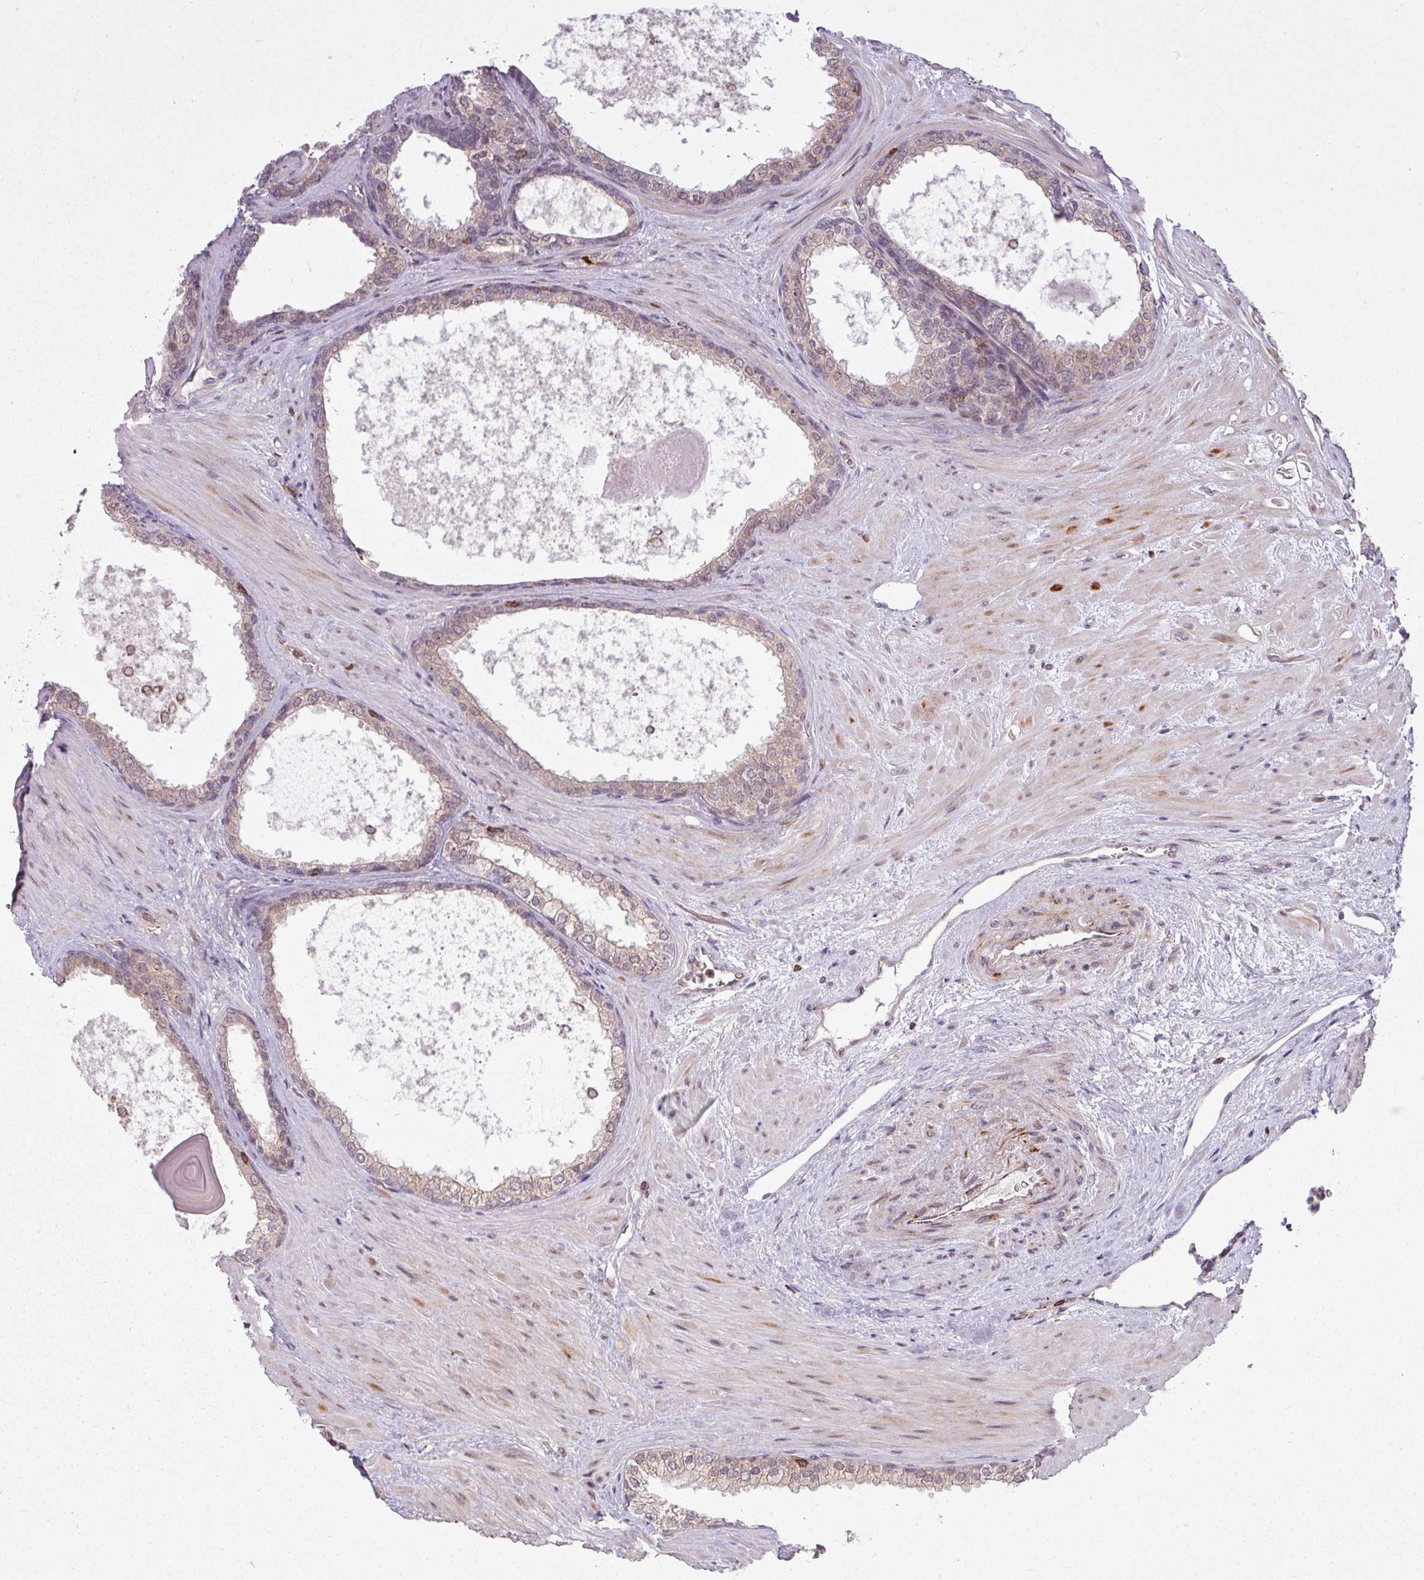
{"staining": {"intensity": "negative", "quantity": "none", "location": "none"}, "tissue": "prostate cancer", "cell_type": "Tumor cells", "image_type": "cancer", "snomed": [{"axis": "morphology", "description": "Adenocarcinoma, High grade"}, {"axis": "topography", "description": "Prostate"}], "caption": "High magnification brightfield microscopy of prostate adenocarcinoma (high-grade) stained with DAB (brown) and counterstained with hematoxylin (blue): tumor cells show no significant staining.", "gene": "ZC2HC1C", "patient": {"sex": "male", "age": 65}}